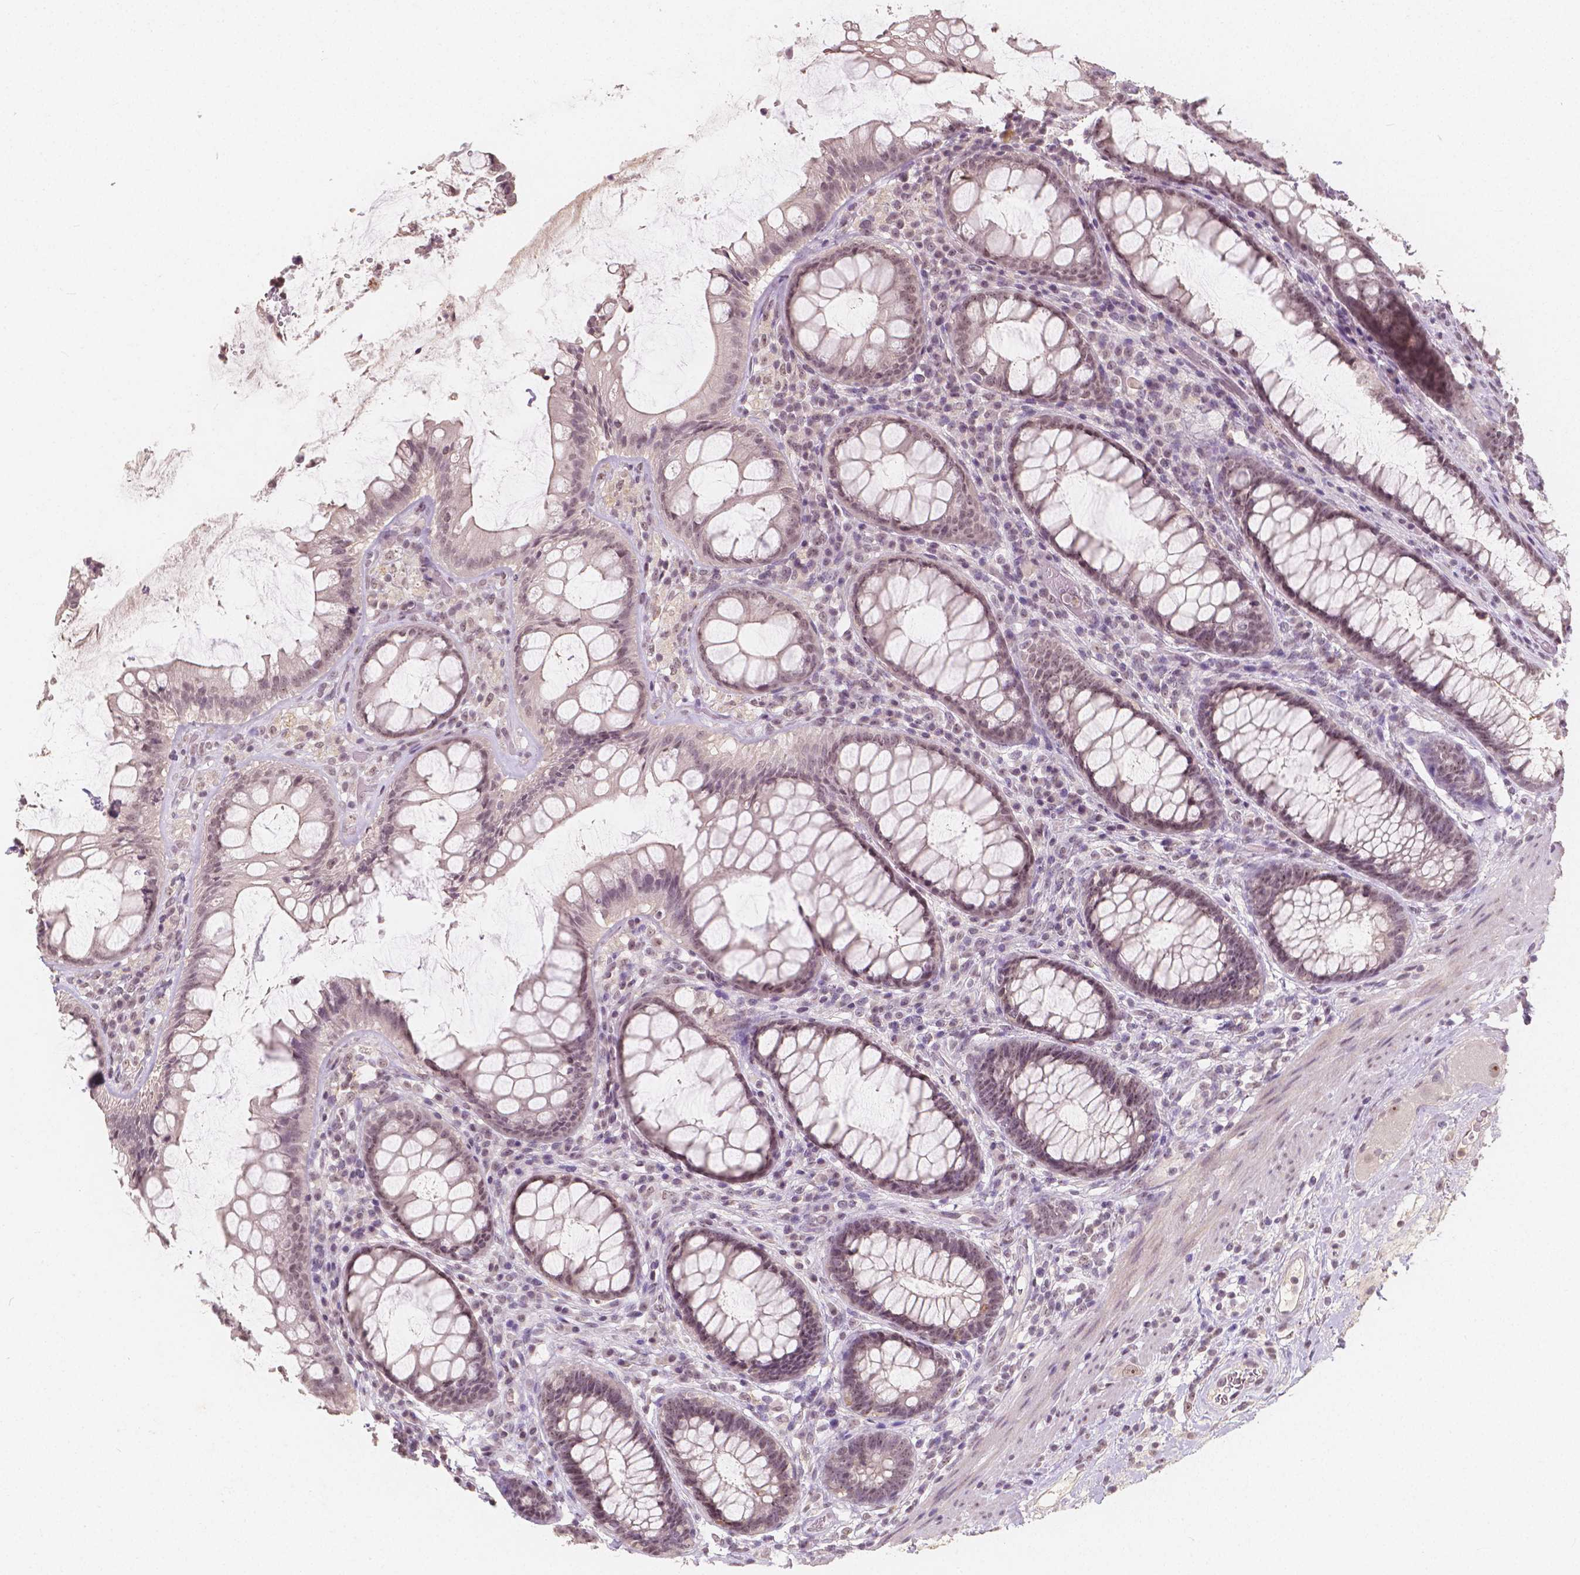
{"staining": {"intensity": "weak", "quantity": "25%-75%", "location": "nuclear"}, "tissue": "rectum", "cell_type": "Glandular cells", "image_type": "normal", "snomed": [{"axis": "morphology", "description": "Normal tissue, NOS"}, {"axis": "topography", "description": "Rectum"}], "caption": "A photomicrograph showing weak nuclear staining in approximately 25%-75% of glandular cells in normal rectum, as visualized by brown immunohistochemical staining.", "gene": "NOLC1", "patient": {"sex": "male", "age": 72}}